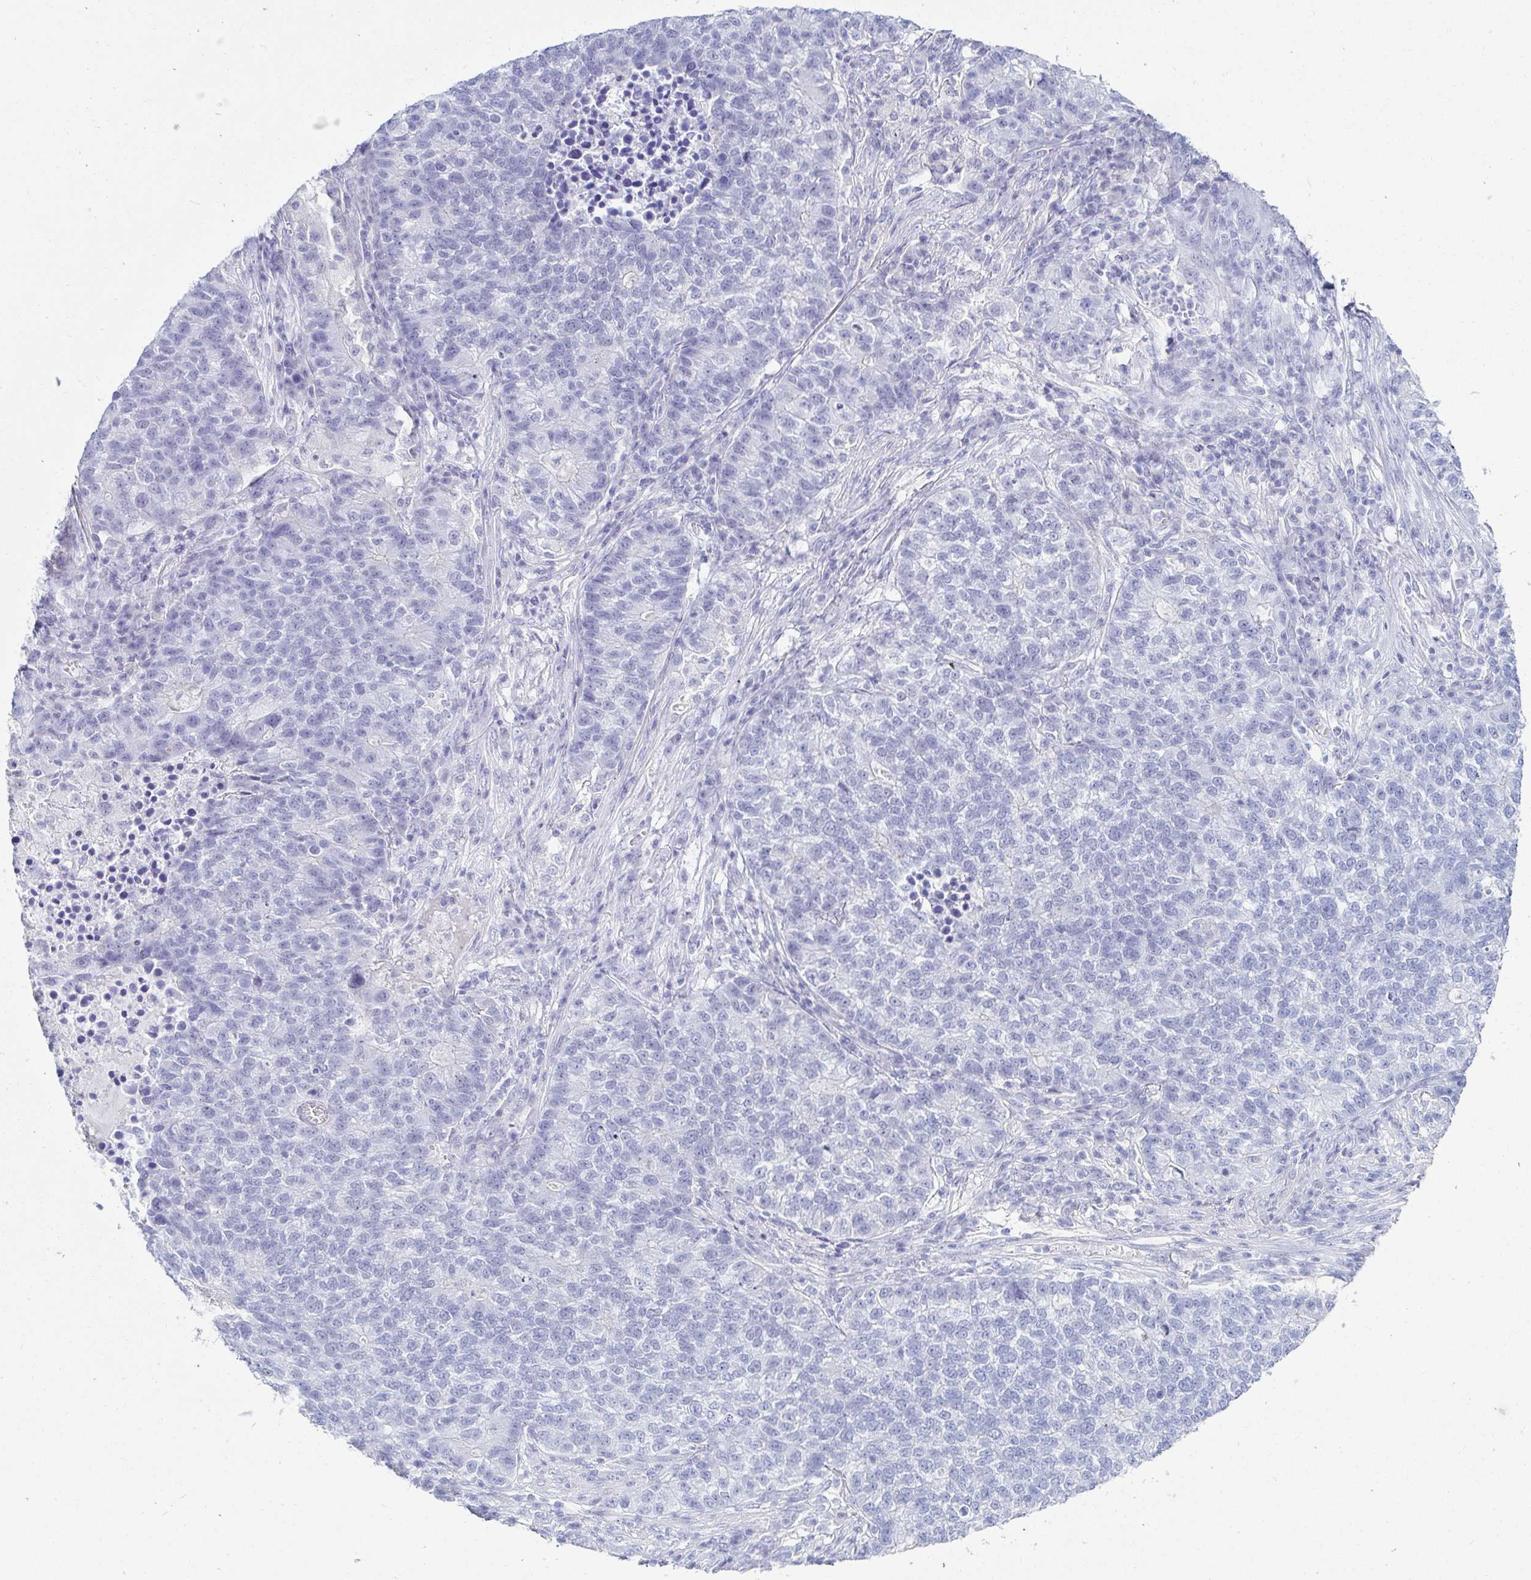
{"staining": {"intensity": "negative", "quantity": "none", "location": "none"}, "tissue": "lung cancer", "cell_type": "Tumor cells", "image_type": "cancer", "snomed": [{"axis": "morphology", "description": "Adenocarcinoma, NOS"}, {"axis": "topography", "description": "Lung"}], "caption": "A high-resolution histopathology image shows immunohistochemistry staining of lung cancer (adenocarcinoma), which reveals no significant expression in tumor cells.", "gene": "OR10K1", "patient": {"sex": "male", "age": 57}}